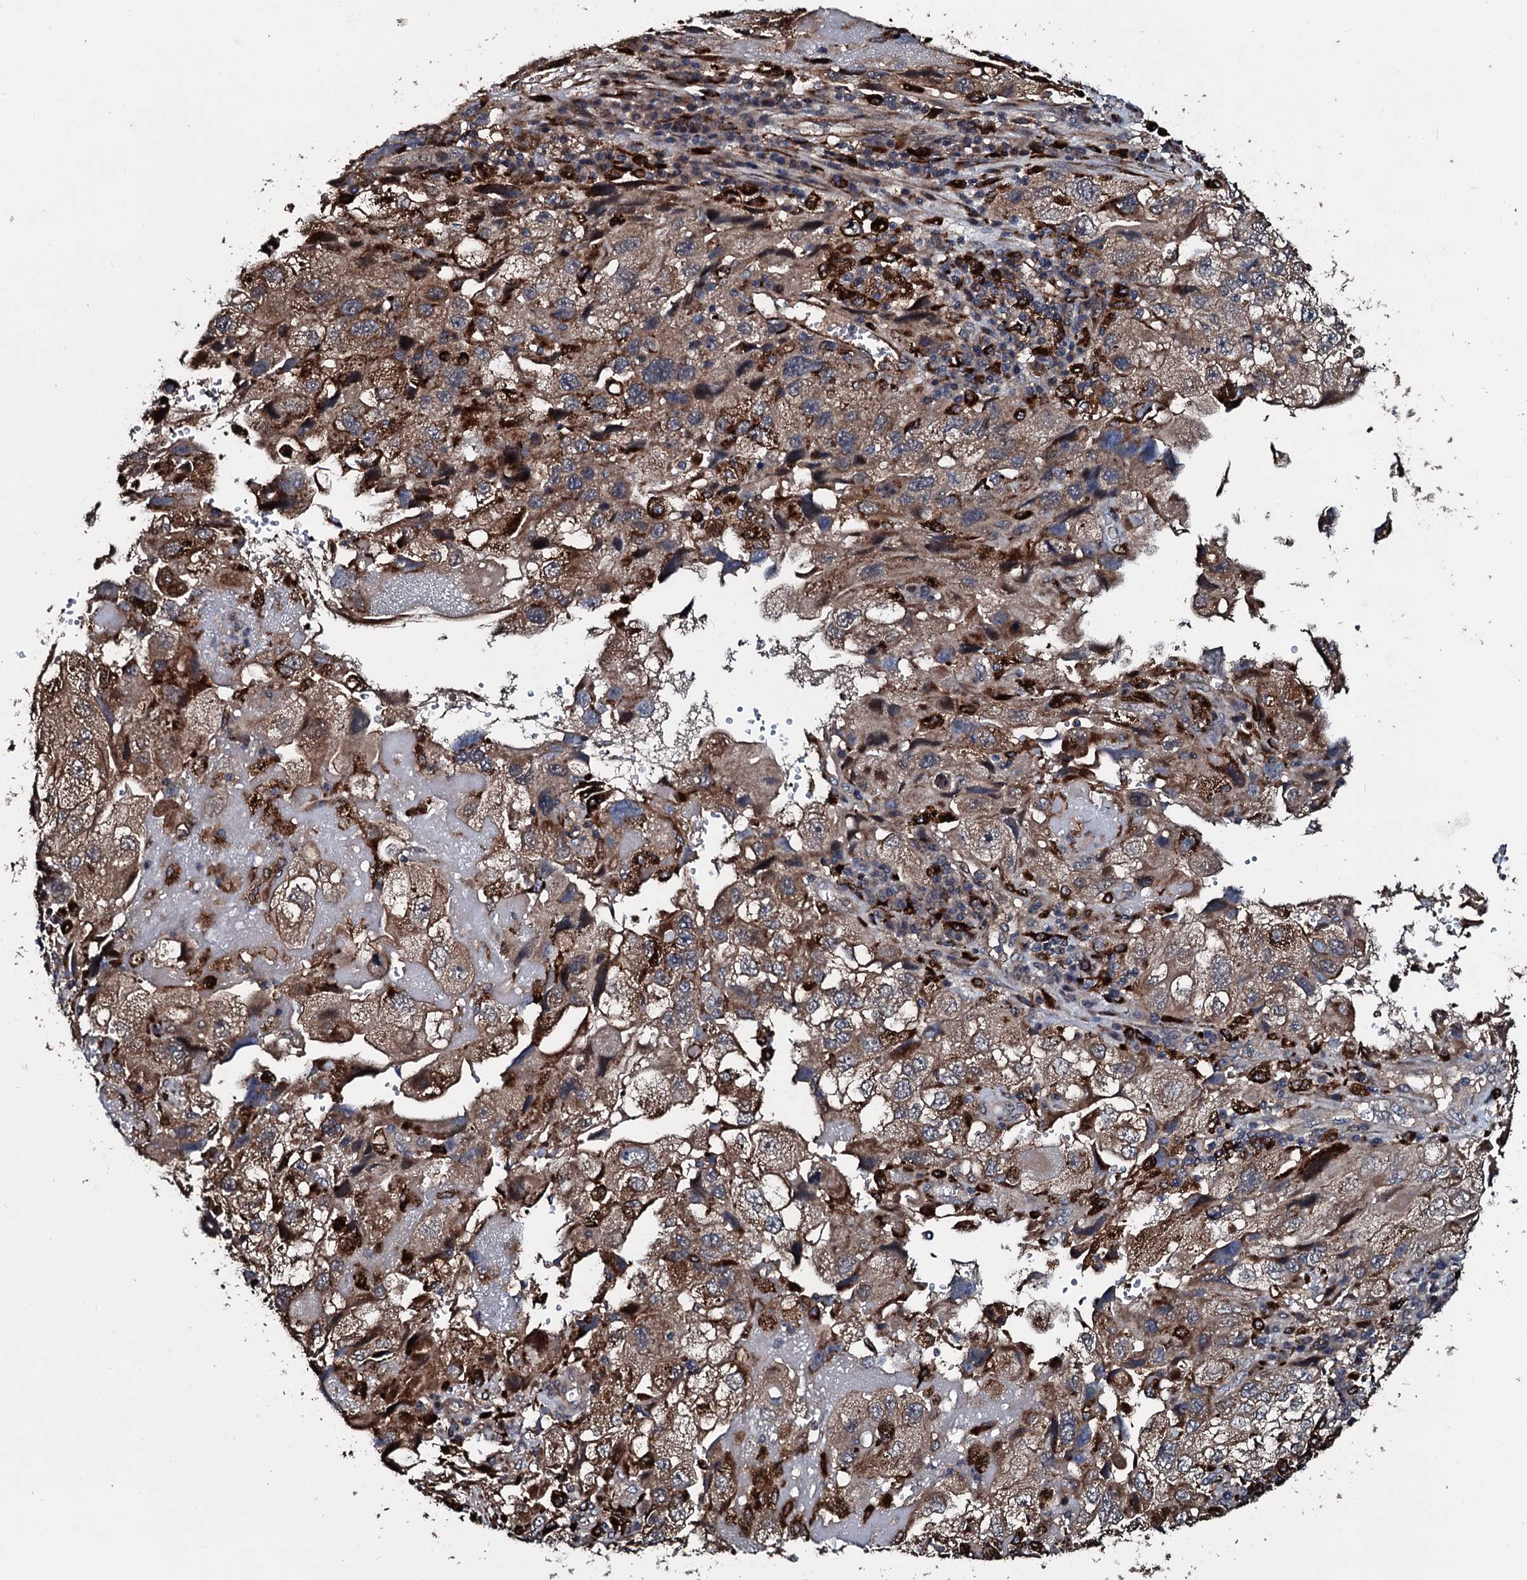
{"staining": {"intensity": "moderate", "quantity": ">75%", "location": "cytoplasmic/membranous"}, "tissue": "endometrial cancer", "cell_type": "Tumor cells", "image_type": "cancer", "snomed": [{"axis": "morphology", "description": "Adenocarcinoma, NOS"}, {"axis": "topography", "description": "Endometrium"}], "caption": "About >75% of tumor cells in human adenocarcinoma (endometrial) demonstrate moderate cytoplasmic/membranous protein staining as visualized by brown immunohistochemical staining.", "gene": "TPGS2", "patient": {"sex": "female", "age": 49}}